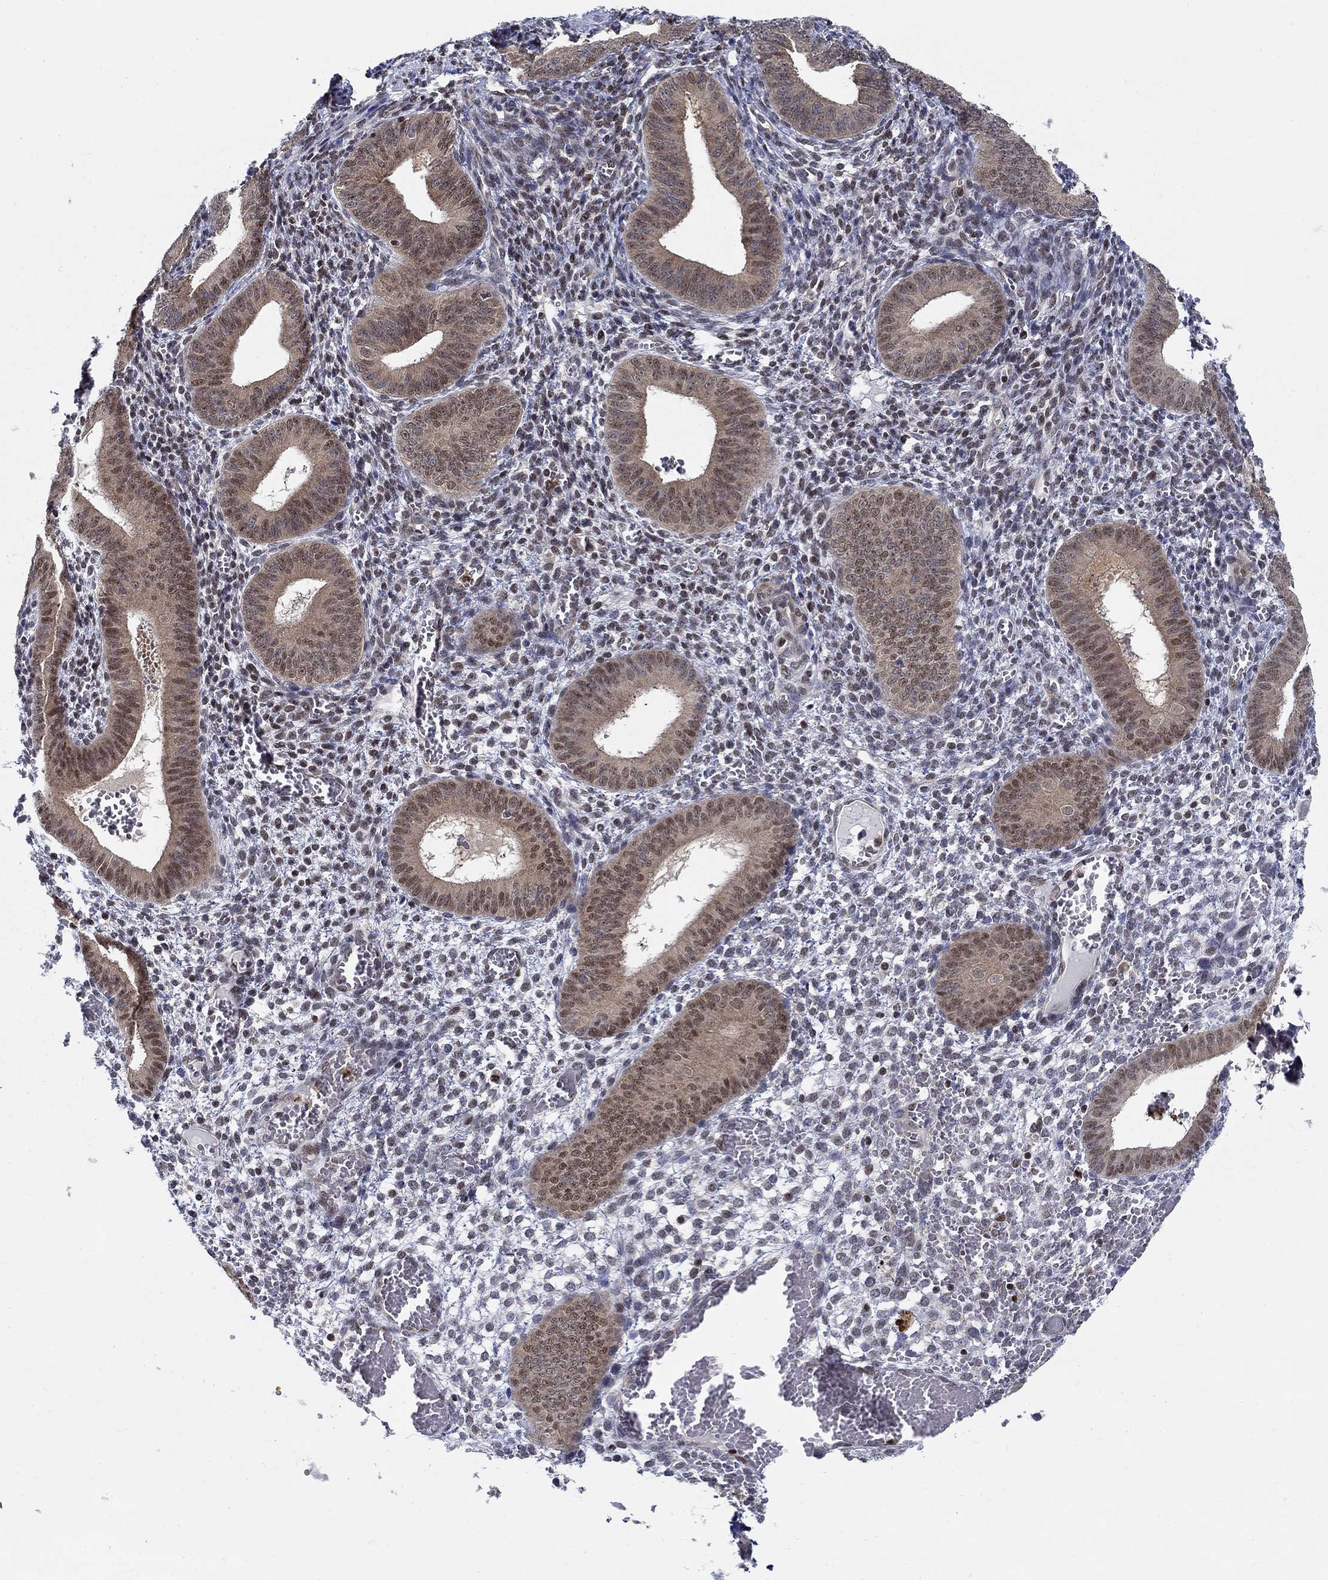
{"staining": {"intensity": "negative", "quantity": "none", "location": "none"}, "tissue": "endometrium", "cell_type": "Cells in endometrial stroma", "image_type": "normal", "snomed": [{"axis": "morphology", "description": "Normal tissue, NOS"}, {"axis": "topography", "description": "Endometrium"}], "caption": "A high-resolution histopathology image shows immunohistochemistry (IHC) staining of unremarkable endometrium, which demonstrates no significant positivity in cells in endometrial stroma.", "gene": "ZNF594", "patient": {"sex": "female", "age": 42}}